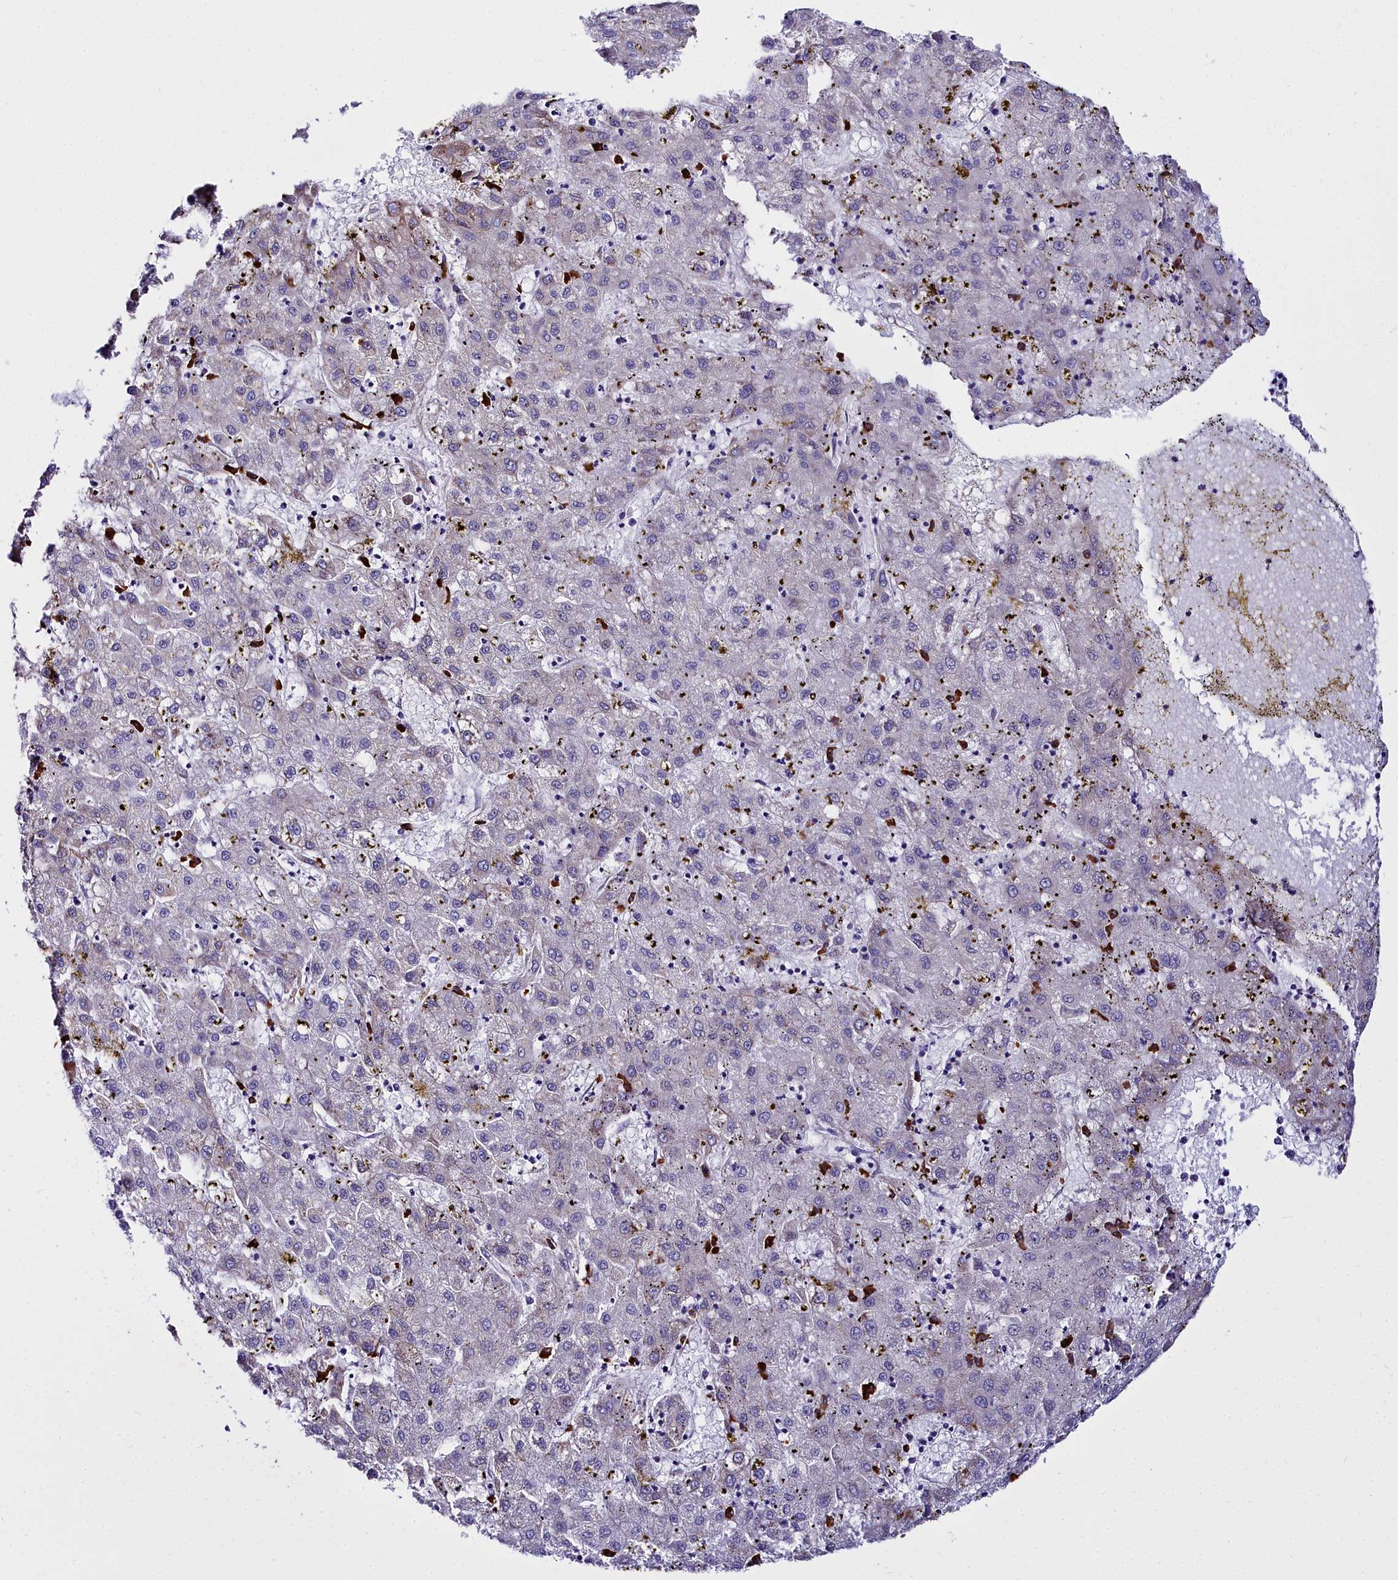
{"staining": {"intensity": "negative", "quantity": "none", "location": "none"}, "tissue": "liver cancer", "cell_type": "Tumor cells", "image_type": "cancer", "snomed": [{"axis": "morphology", "description": "Carcinoma, Hepatocellular, NOS"}, {"axis": "topography", "description": "Liver"}], "caption": "Liver cancer was stained to show a protein in brown. There is no significant staining in tumor cells.", "gene": "TXNDC5", "patient": {"sex": "male", "age": 72}}